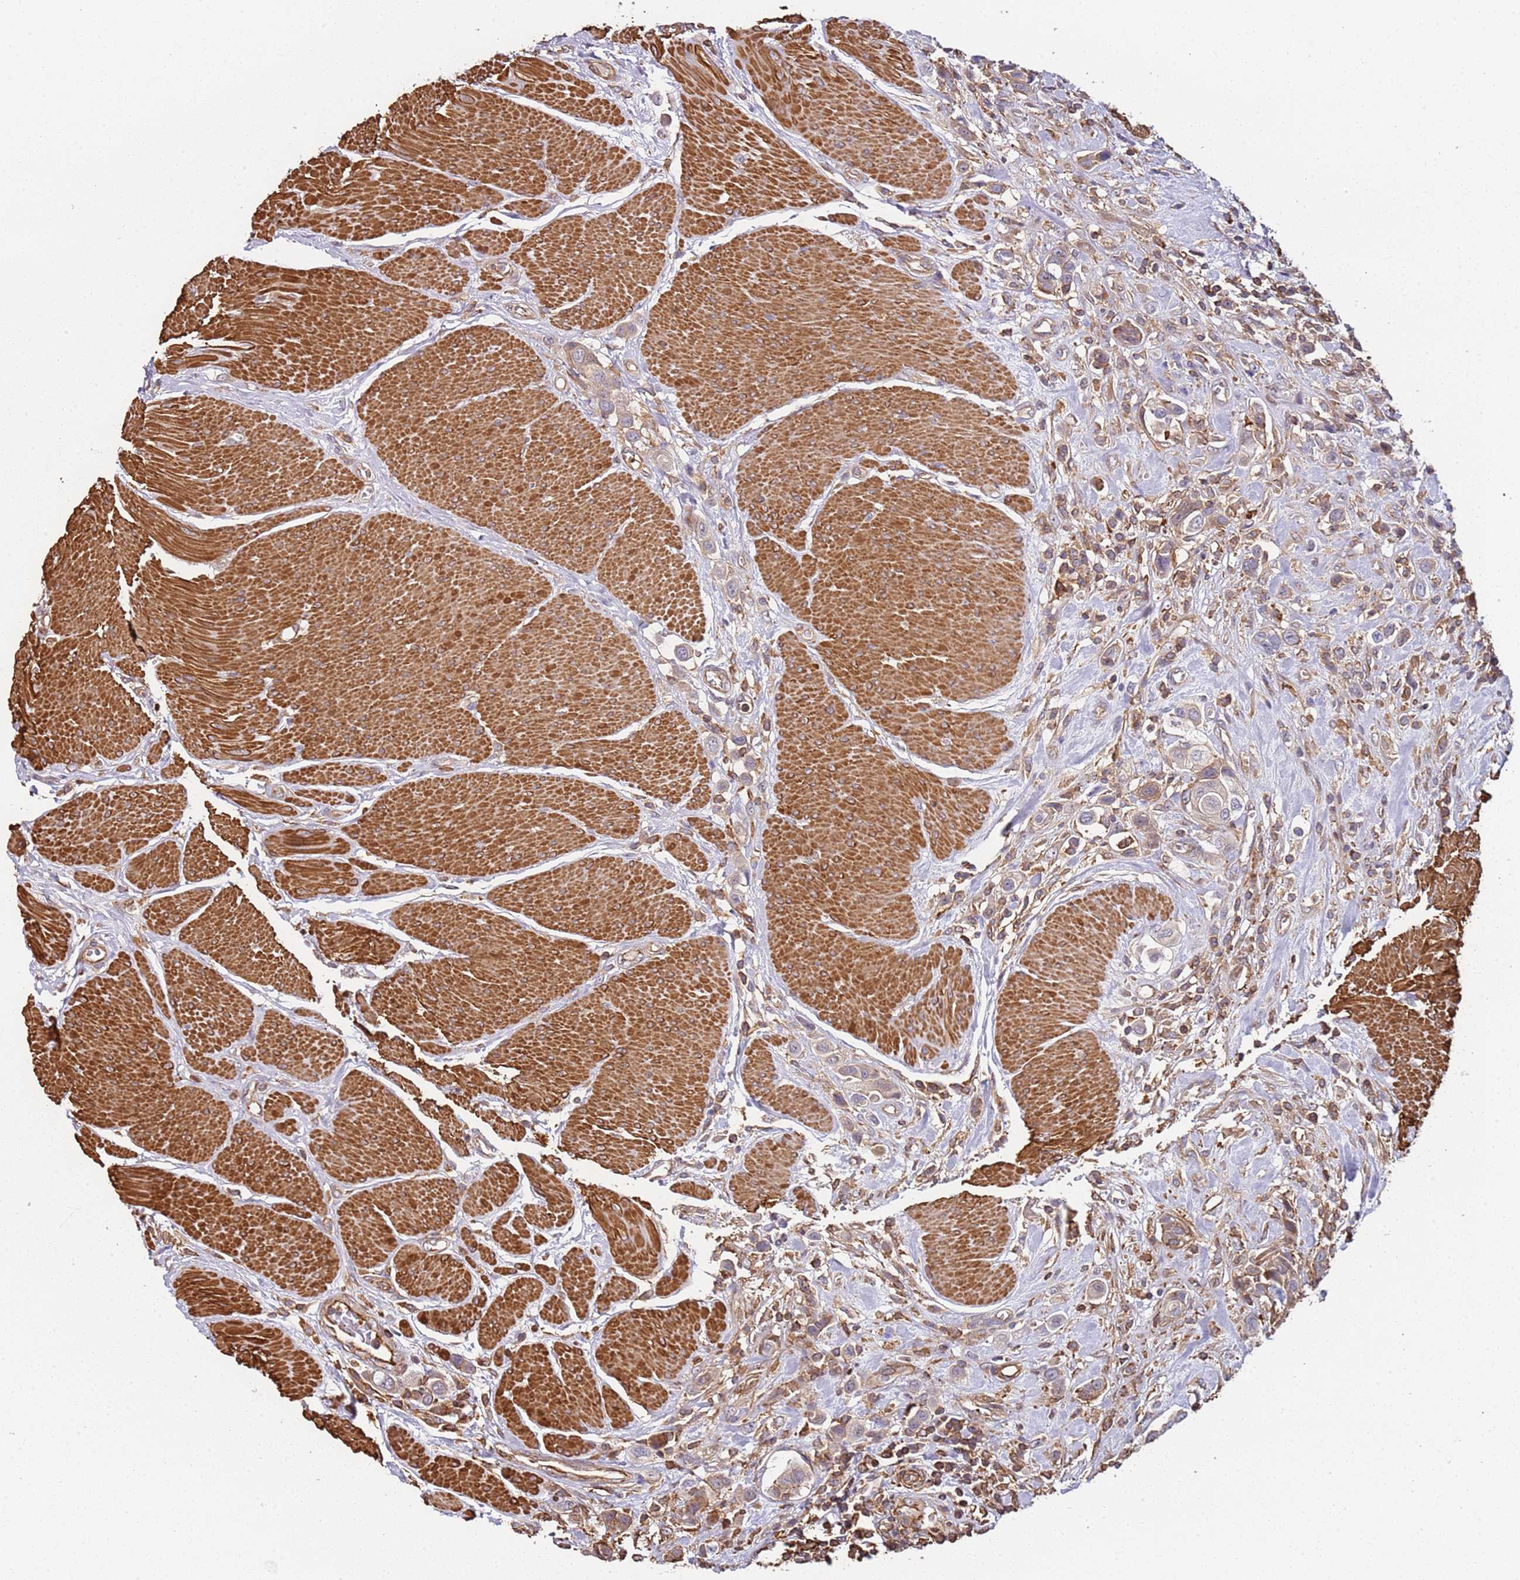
{"staining": {"intensity": "weak", "quantity": ">75%", "location": "cytoplasmic/membranous"}, "tissue": "urothelial cancer", "cell_type": "Tumor cells", "image_type": "cancer", "snomed": [{"axis": "morphology", "description": "Urothelial carcinoma, High grade"}, {"axis": "topography", "description": "Urinary bladder"}], "caption": "Immunohistochemical staining of urothelial cancer displays low levels of weak cytoplasmic/membranous protein expression in approximately >75% of tumor cells. The staining was performed using DAB, with brown indicating positive protein expression. Nuclei are stained blue with hematoxylin.", "gene": "CYP2U1", "patient": {"sex": "male", "age": 50}}